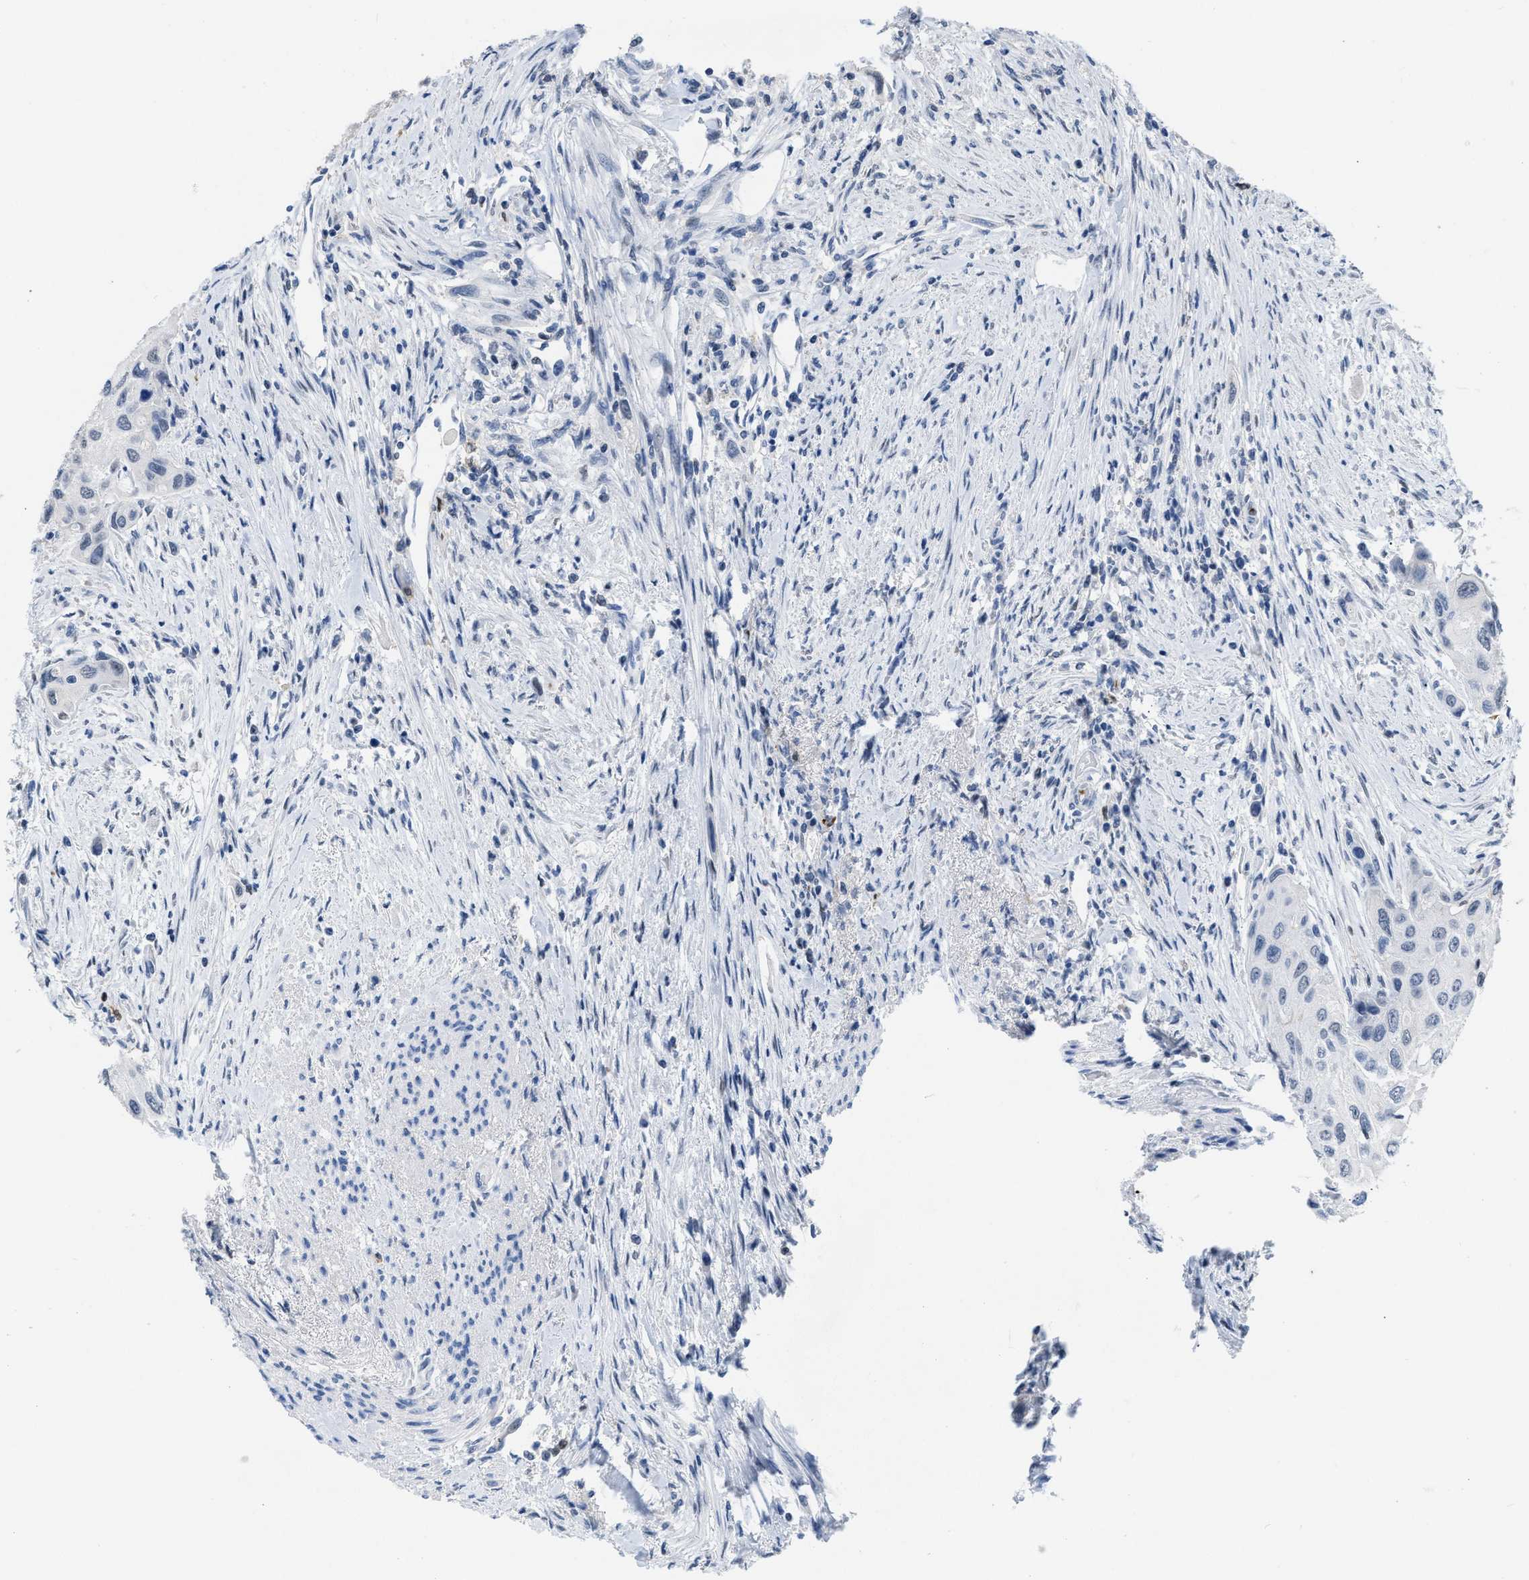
{"staining": {"intensity": "negative", "quantity": "none", "location": "none"}, "tissue": "urothelial cancer", "cell_type": "Tumor cells", "image_type": "cancer", "snomed": [{"axis": "morphology", "description": "Urothelial carcinoma, High grade"}, {"axis": "topography", "description": "Urinary bladder"}], "caption": "Image shows no protein expression in tumor cells of urothelial carcinoma (high-grade) tissue.", "gene": "BOLL", "patient": {"sex": "female", "age": 56}}